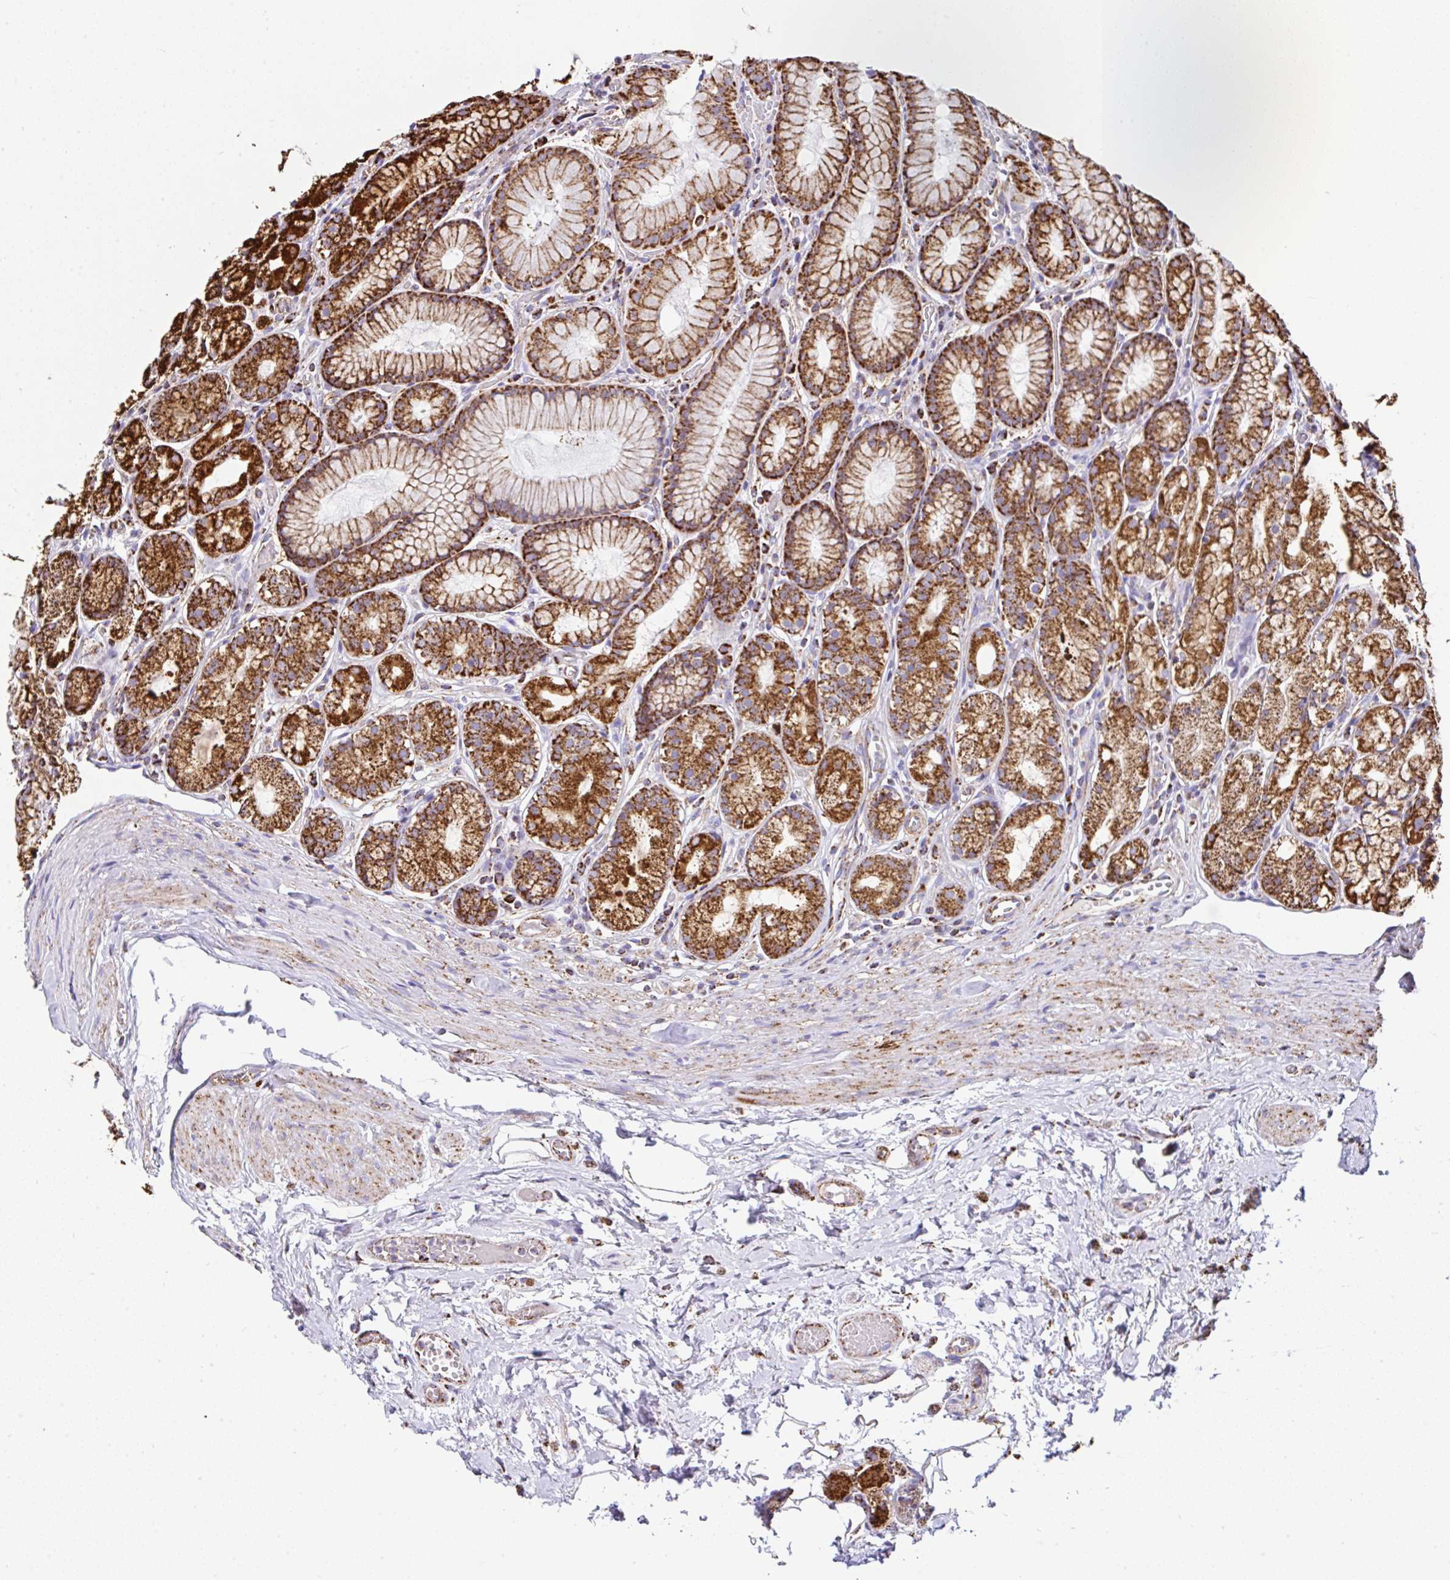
{"staining": {"intensity": "strong", "quantity": ">75%", "location": "cytoplasmic/membranous"}, "tissue": "stomach", "cell_type": "Glandular cells", "image_type": "normal", "snomed": [{"axis": "morphology", "description": "Normal tissue, NOS"}, {"axis": "topography", "description": "Smooth muscle"}, {"axis": "topography", "description": "Stomach"}], "caption": "Immunohistochemical staining of normal stomach displays >75% levels of strong cytoplasmic/membranous protein expression in approximately >75% of glandular cells. The staining was performed using DAB (3,3'-diaminobenzidine) to visualize the protein expression in brown, while the nuclei were stained in blue with hematoxylin (Magnification: 20x).", "gene": "ANKRD33B", "patient": {"sex": "male", "age": 70}}